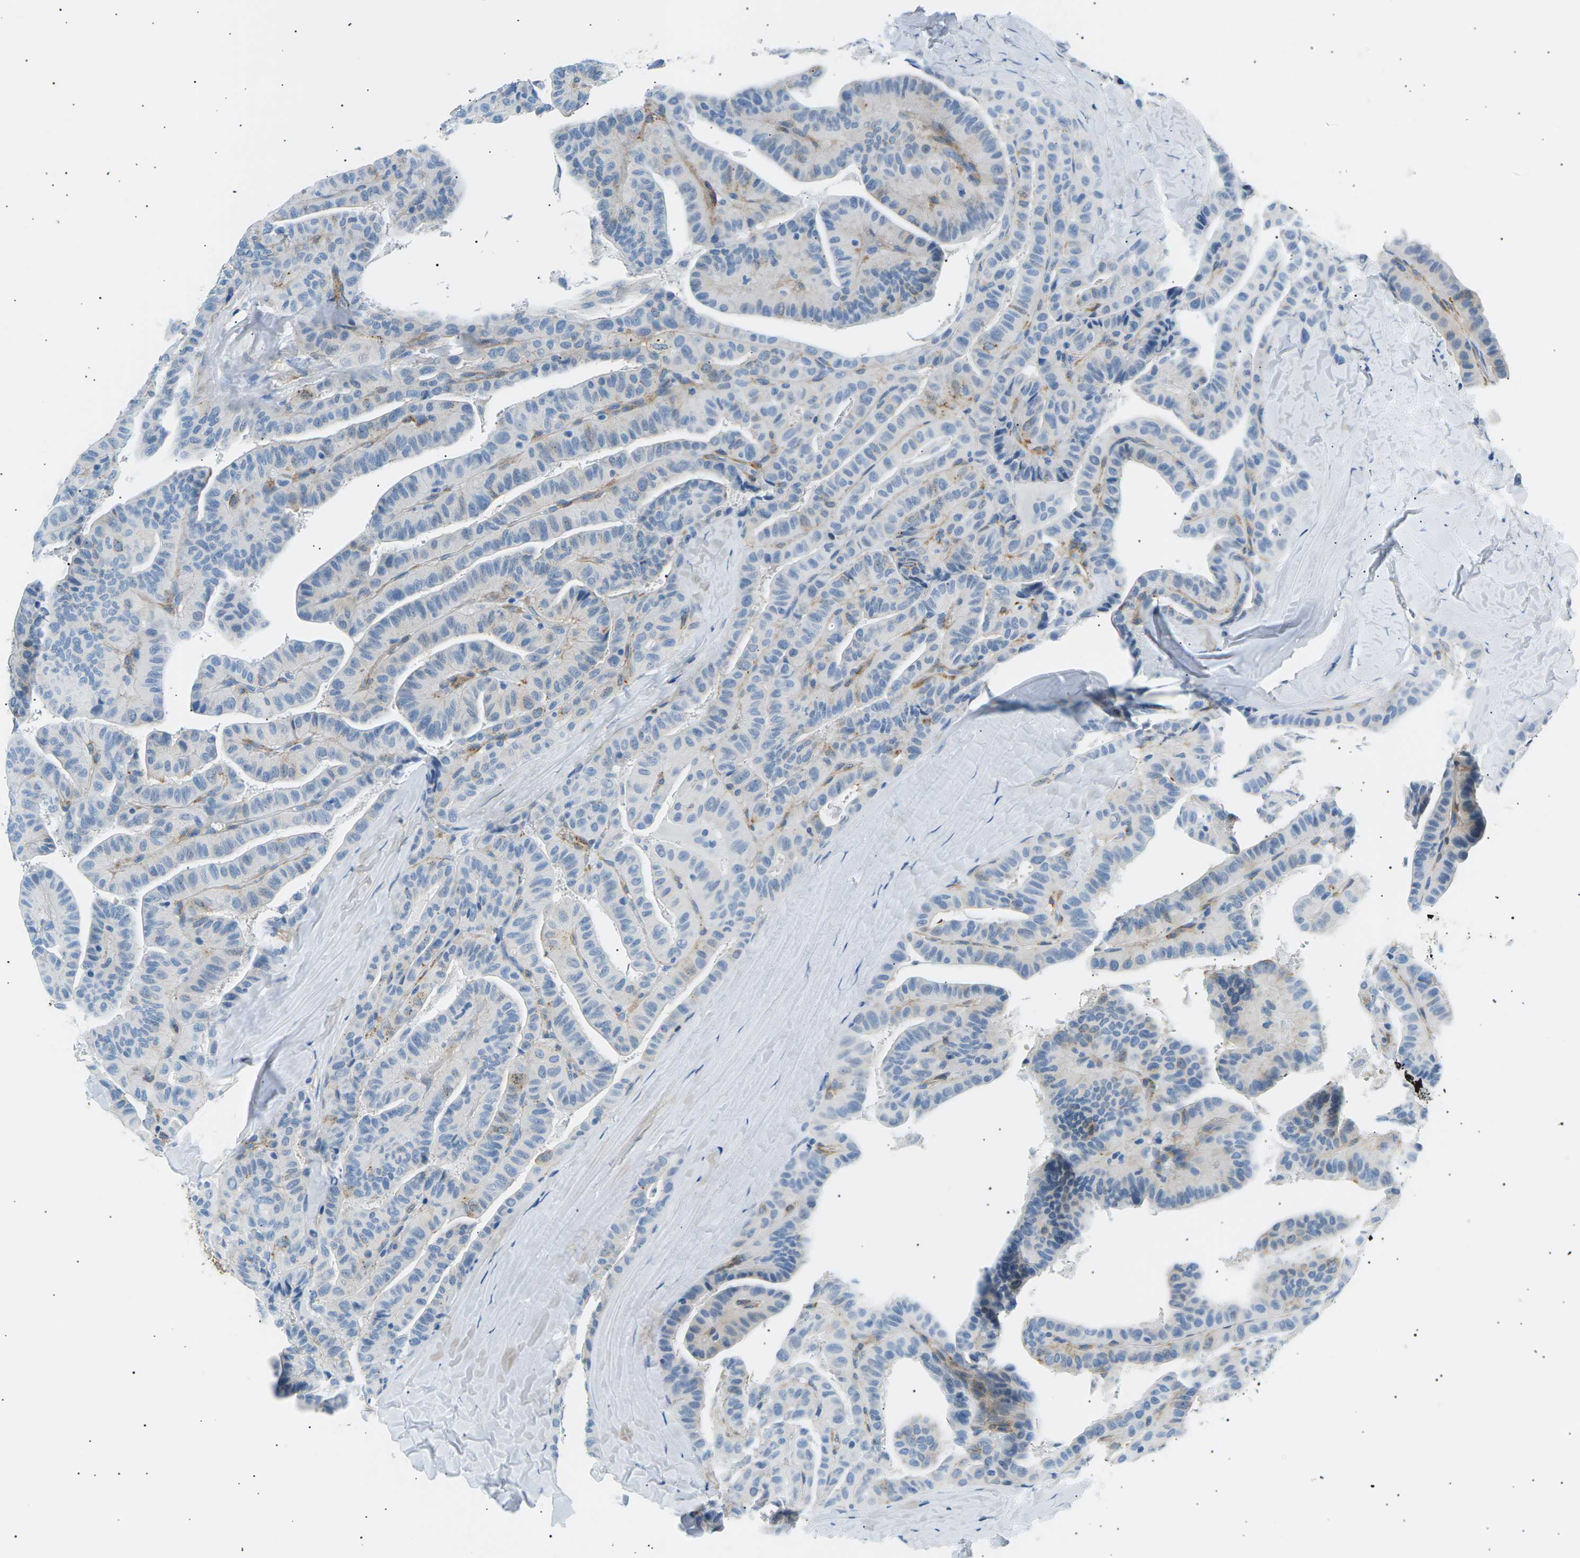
{"staining": {"intensity": "negative", "quantity": "none", "location": "none"}, "tissue": "thyroid cancer", "cell_type": "Tumor cells", "image_type": "cancer", "snomed": [{"axis": "morphology", "description": "Papillary adenocarcinoma, NOS"}, {"axis": "topography", "description": "Thyroid gland"}], "caption": "The immunohistochemistry photomicrograph has no significant positivity in tumor cells of thyroid cancer (papillary adenocarcinoma) tissue.", "gene": "SEPTIN5", "patient": {"sex": "male", "age": 77}}